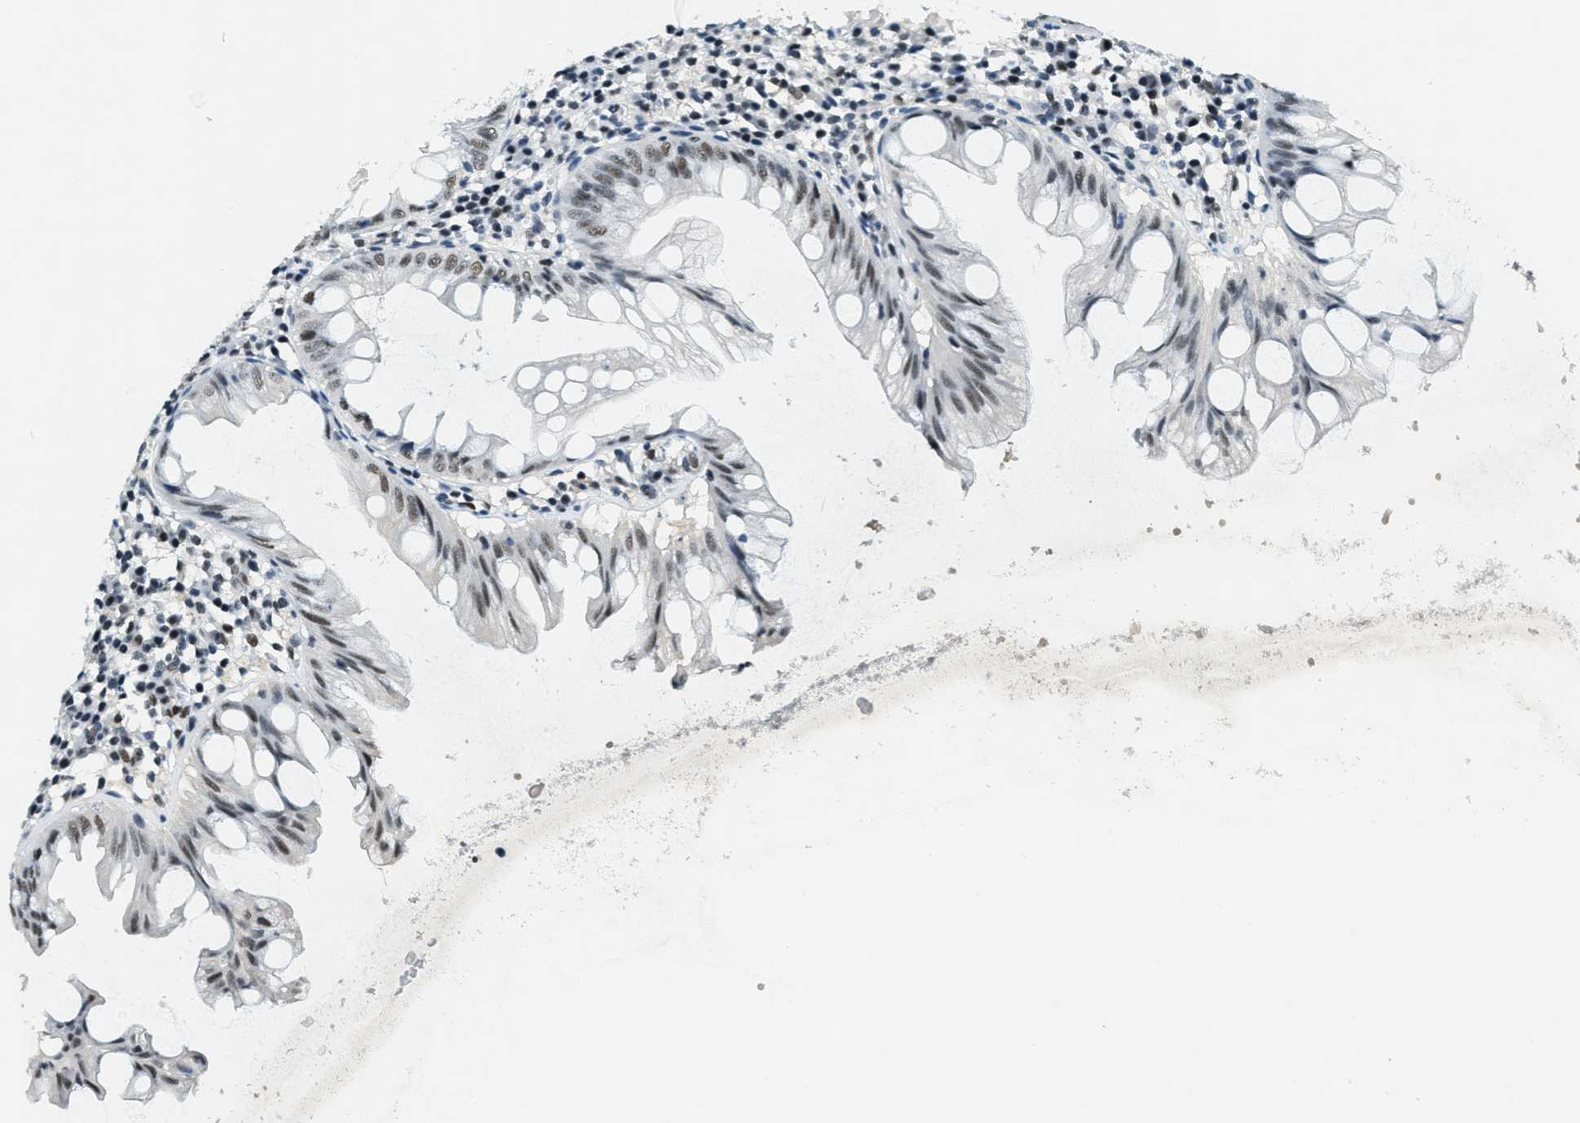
{"staining": {"intensity": "moderate", "quantity": "<25%", "location": "nuclear"}, "tissue": "appendix", "cell_type": "Glandular cells", "image_type": "normal", "snomed": [{"axis": "morphology", "description": "Normal tissue, NOS"}, {"axis": "topography", "description": "Appendix"}], "caption": "Brown immunohistochemical staining in normal appendix reveals moderate nuclear expression in about <25% of glandular cells.", "gene": "SSB", "patient": {"sex": "male", "age": 56}}